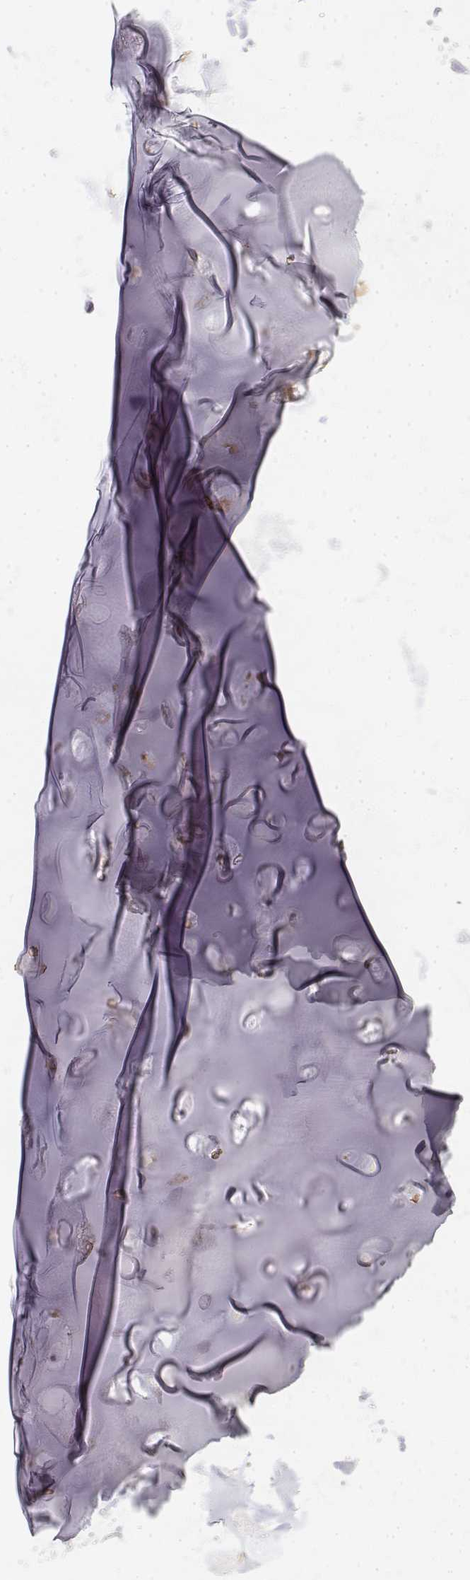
{"staining": {"intensity": "weak", "quantity": ">75%", "location": "cytoplasmic/membranous"}, "tissue": "adipose tissue", "cell_type": "Adipocytes", "image_type": "normal", "snomed": [{"axis": "morphology", "description": "Normal tissue, NOS"}, {"axis": "topography", "description": "Cartilage tissue"}], "caption": "Human adipose tissue stained for a protein (brown) displays weak cytoplasmic/membranous positive positivity in about >75% of adipocytes.", "gene": "KRT84", "patient": {"sex": "male", "age": 62}}